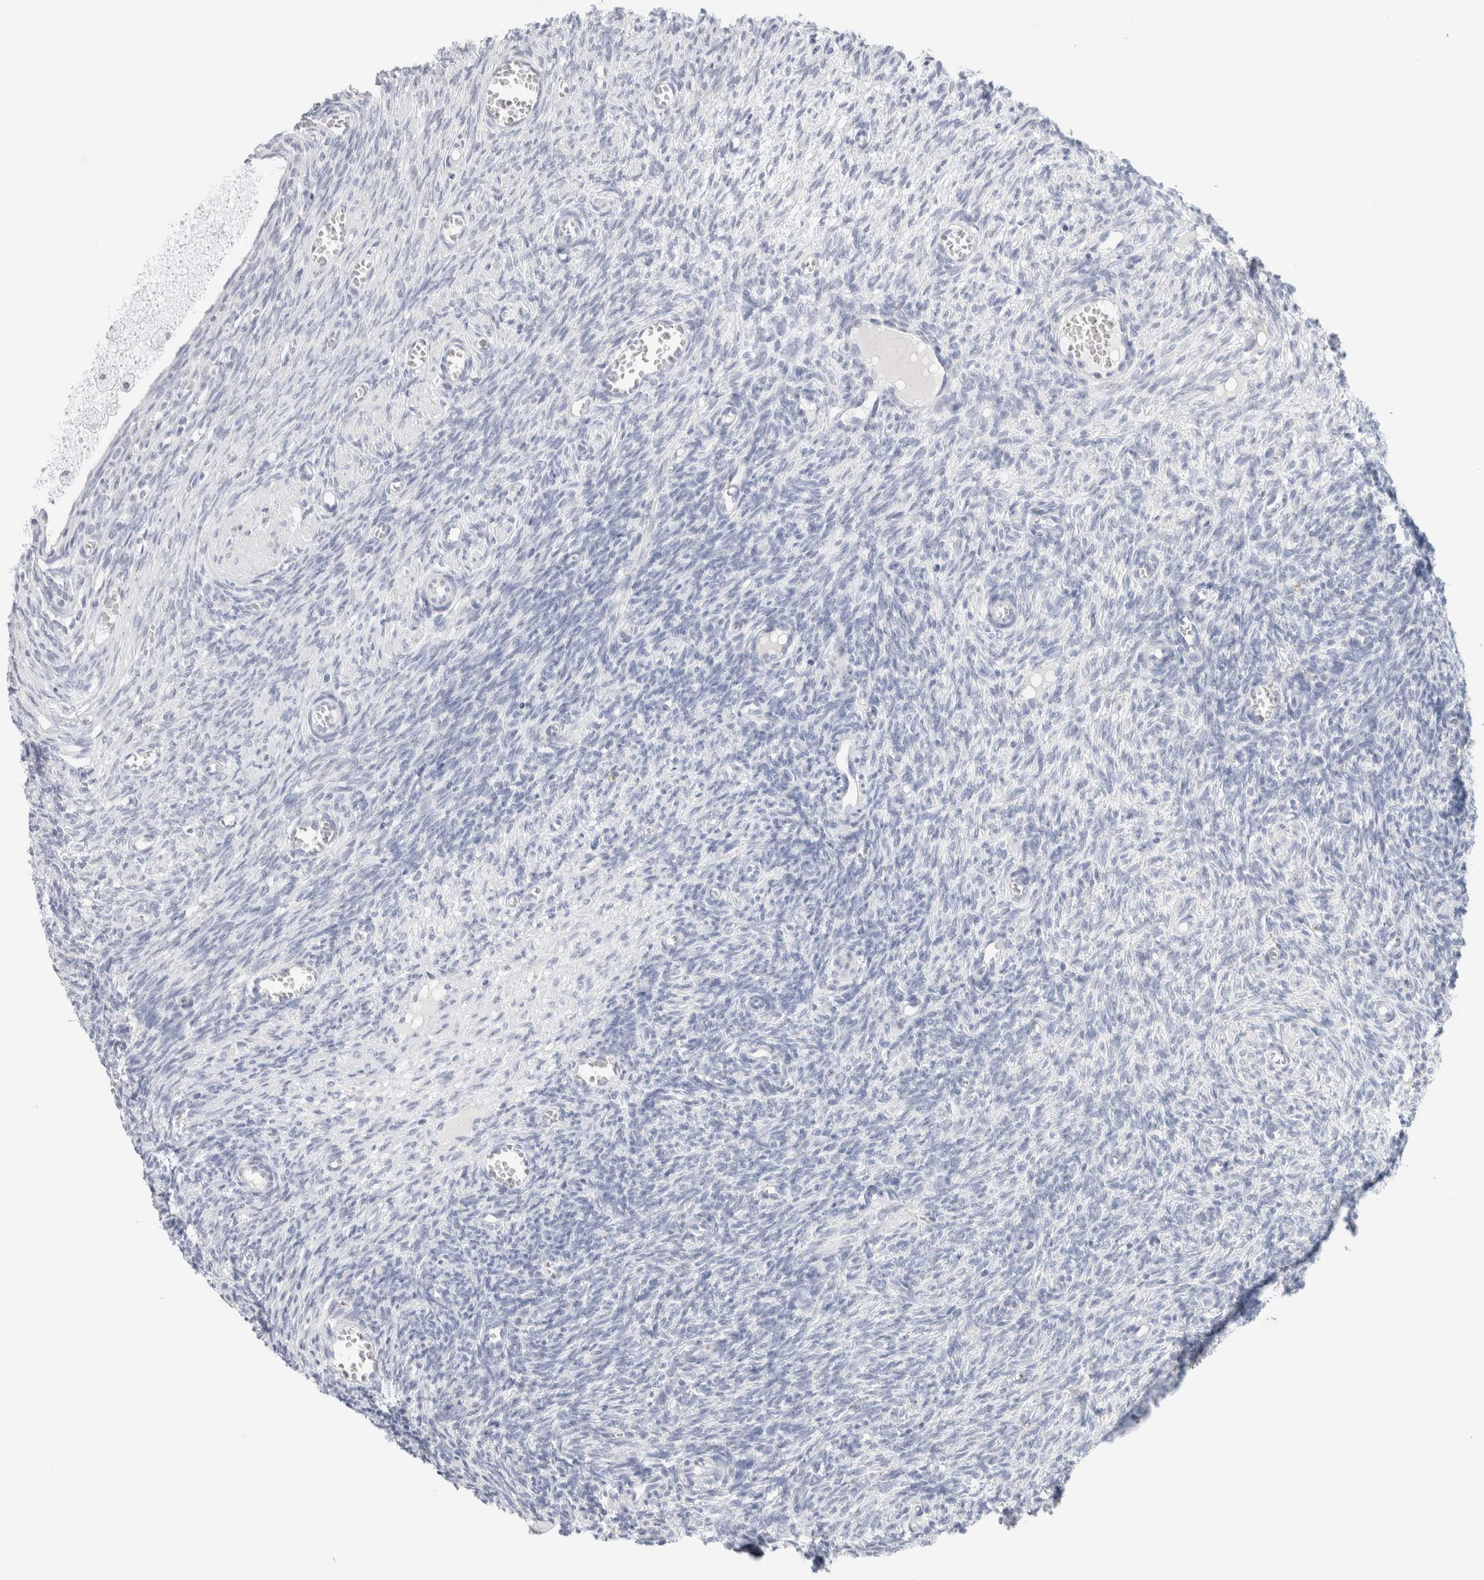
{"staining": {"intensity": "negative", "quantity": "none", "location": "none"}, "tissue": "ovary", "cell_type": "Follicle cells", "image_type": "normal", "snomed": [{"axis": "morphology", "description": "Normal tissue, NOS"}, {"axis": "topography", "description": "Ovary"}], "caption": "DAB immunohistochemical staining of normal ovary demonstrates no significant positivity in follicle cells.", "gene": "RTN4", "patient": {"sex": "female", "age": 27}}